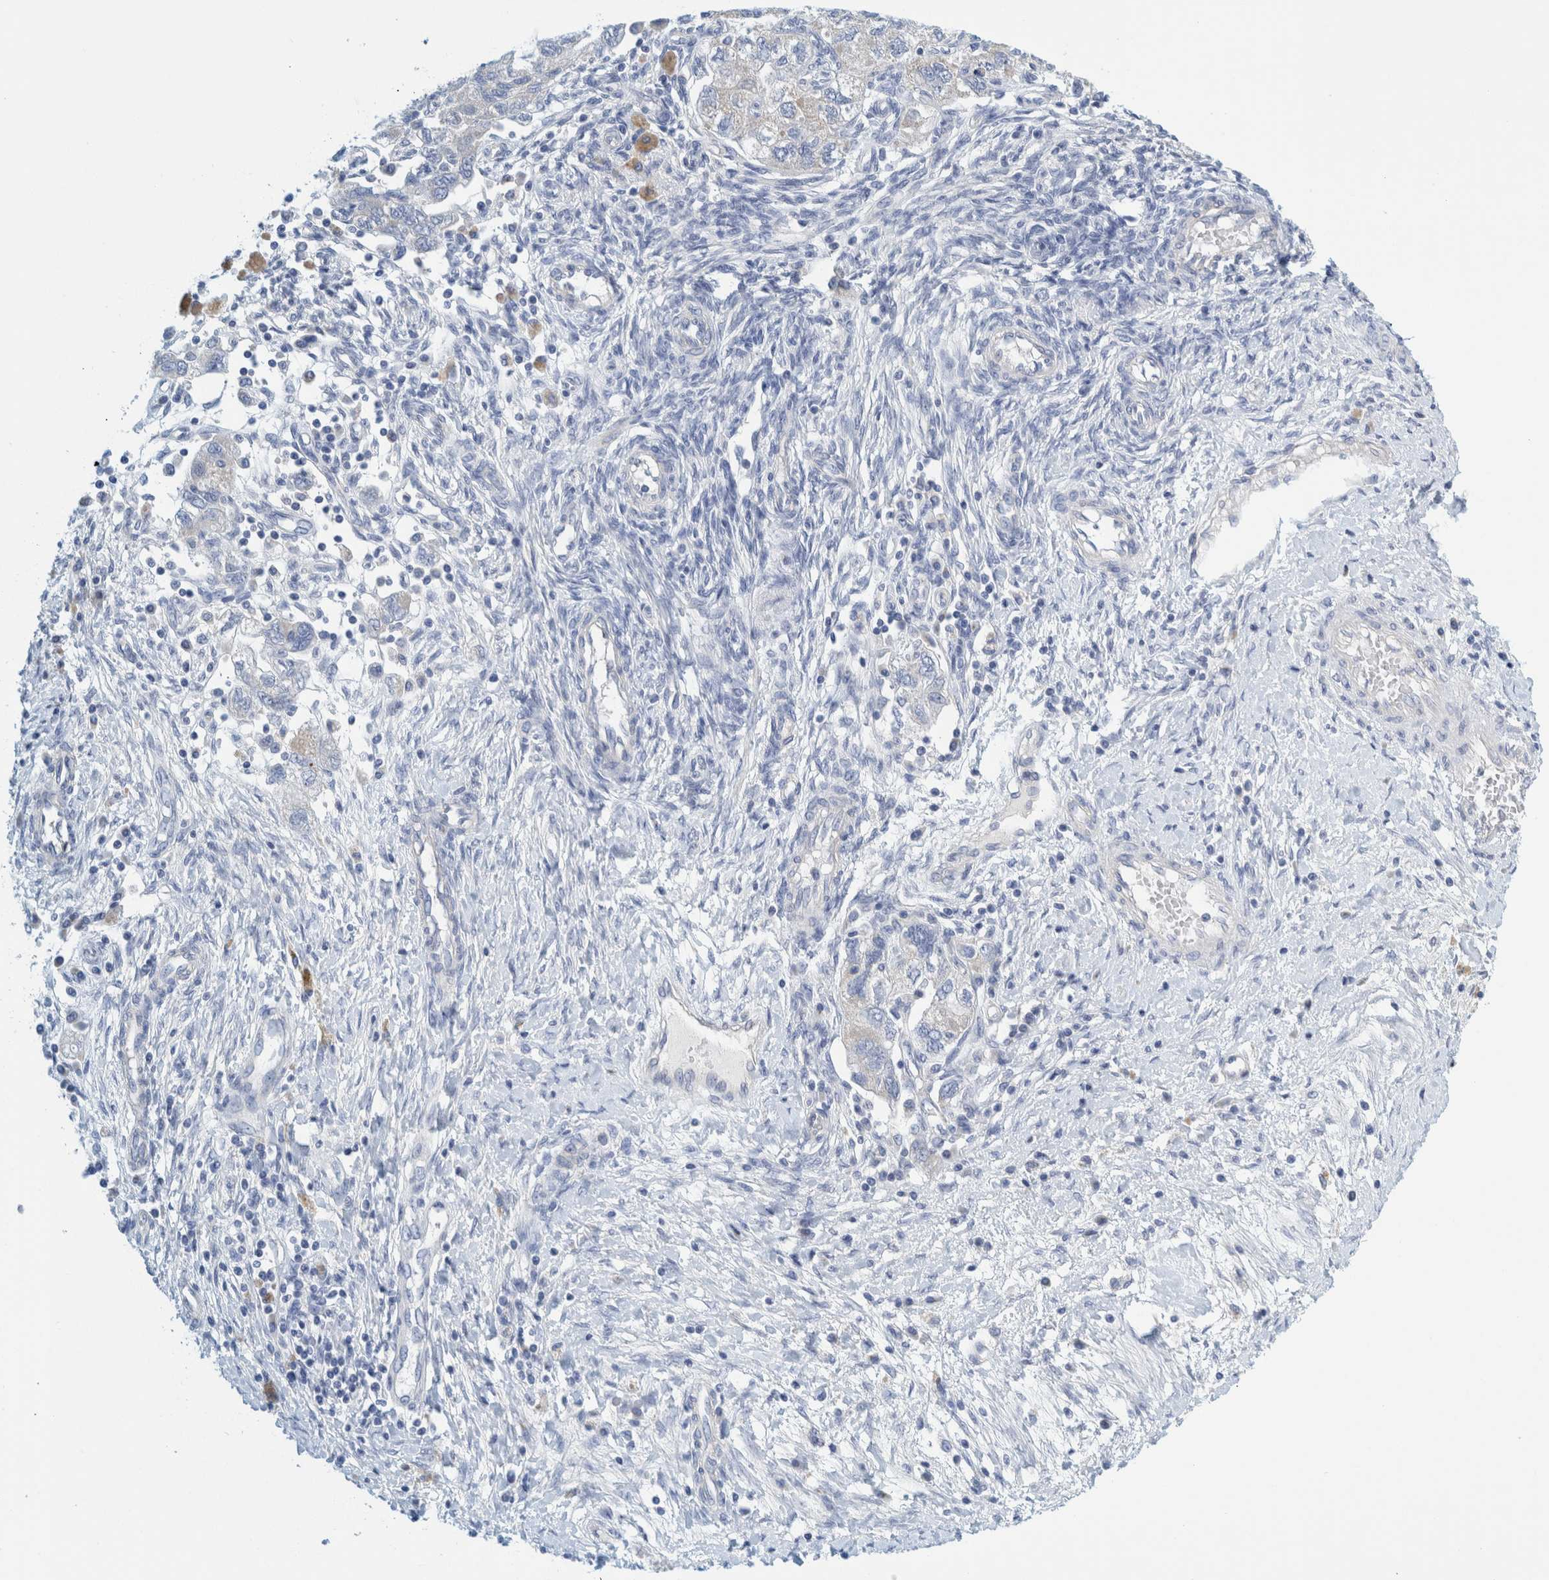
{"staining": {"intensity": "negative", "quantity": "none", "location": "none"}, "tissue": "ovarian cancer", "cell_type": "Tumor cells", "image_type": "cancer", "snomed": [{"axis": "morphology", "description": "Carcinoma, NOS"}, {"axis": "morphology", "description": "Cystadenocarcinoma, serous, NOS"}, {"axis": "topography", "description": "Ovary"}], "caption": "DAB (3,3'-diaminobenzidine) immunohistochemical staining of serous cystadenocarcinoma (ovarian) demonstrates no significant expression in tumor cells.", "gene": "ZNF324B", "patient": {"sex": "female", "age": 69}}